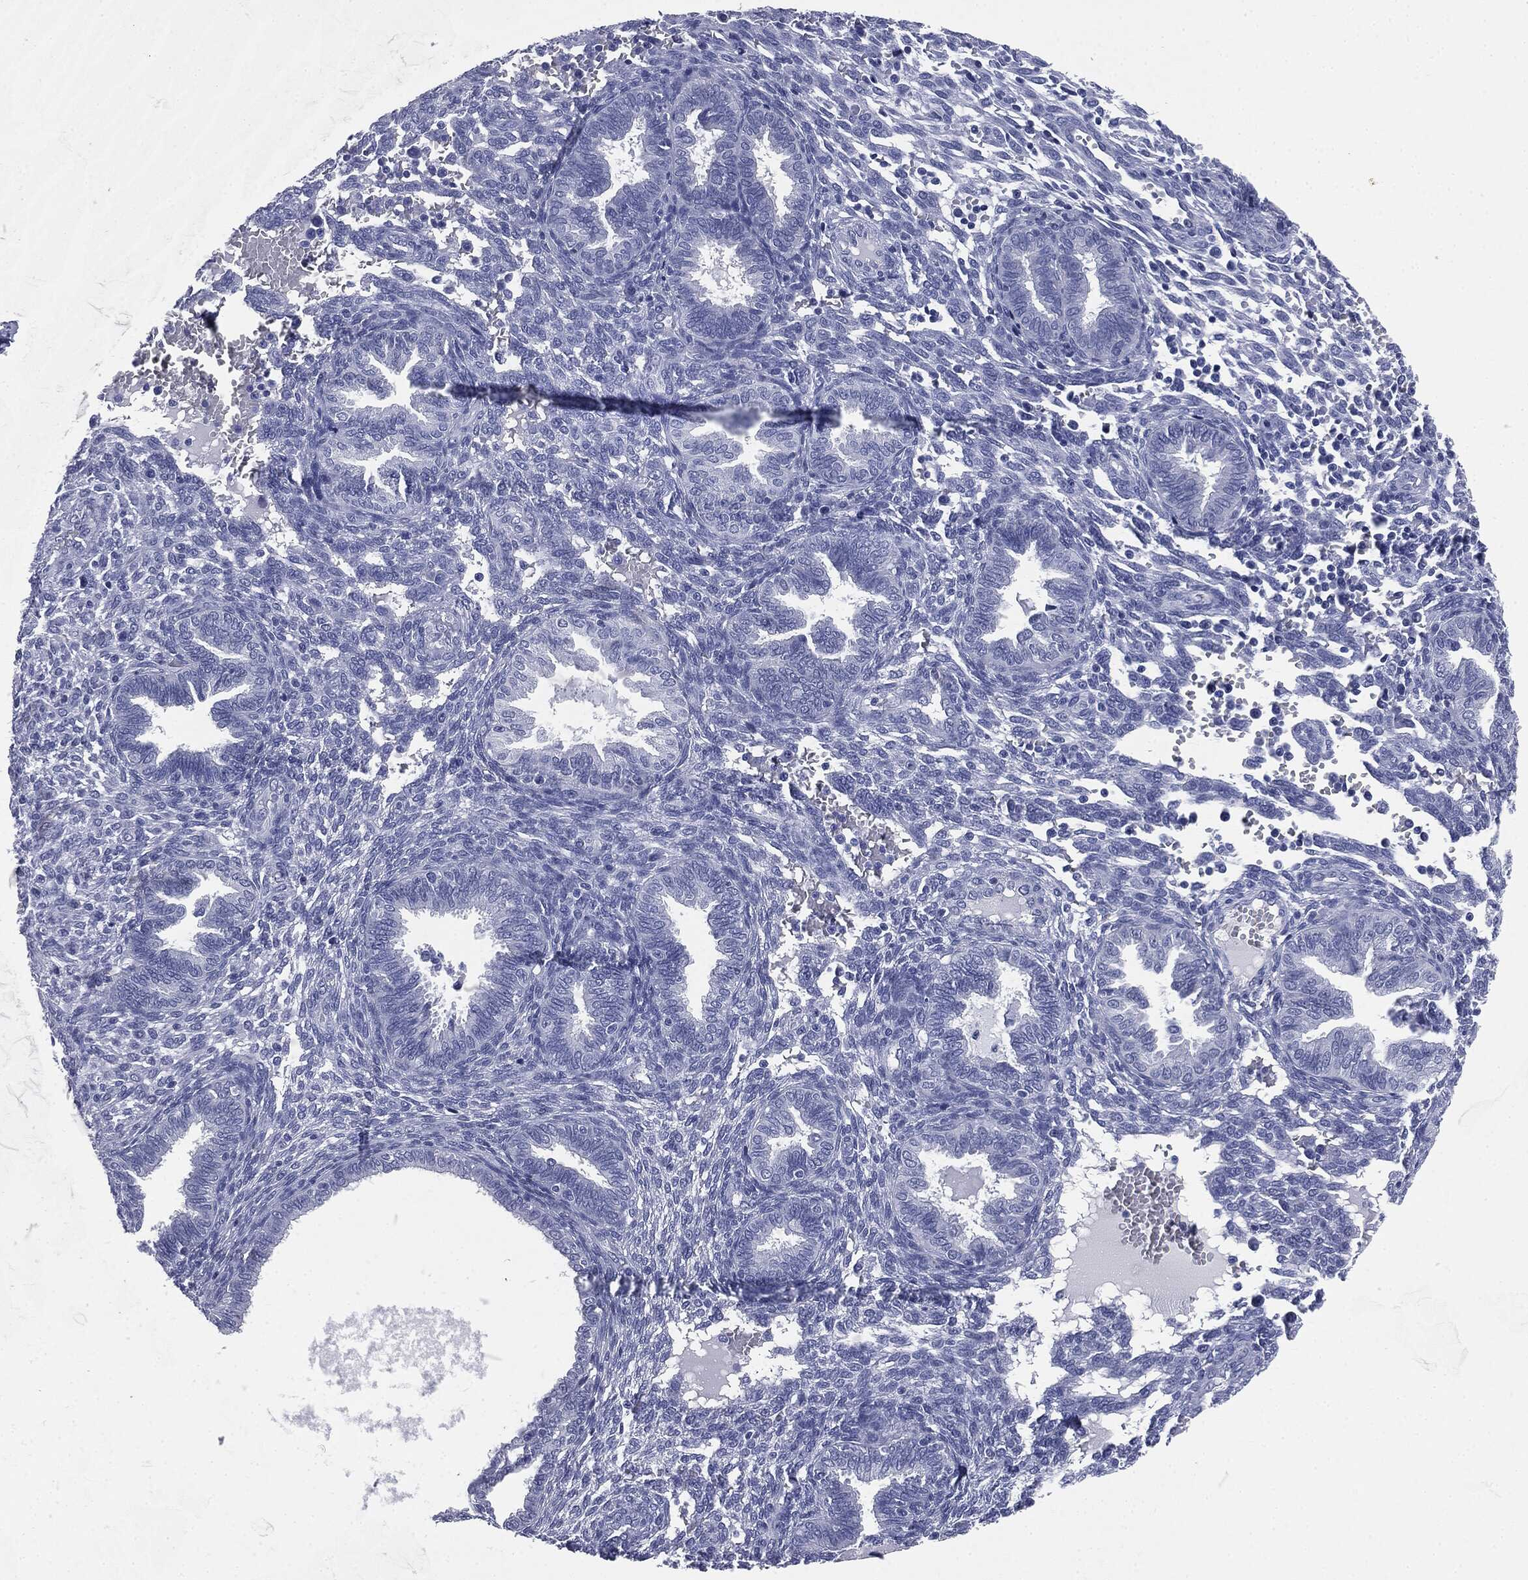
{"staining": {"intensity": "negative", "quantity": "none", "location": "none"}, "tissue": "endometrium", "cell_type": "Cells in endometrial stroma", "image_type": "normal", "snomed": [{"axis": "morphology", "description": "Normal tissue, NOS"}, {"axis": "topography", "description": "Endometrium"}], "caption": "A micrograph of human endometrium is negative for staining in cells in endometrial stroma. (DAB (3,3'-diaminobenzidine) IHC, high magnification).", "gene": "ATP2A1", "patient": {"sex": "female", "age": 42}}